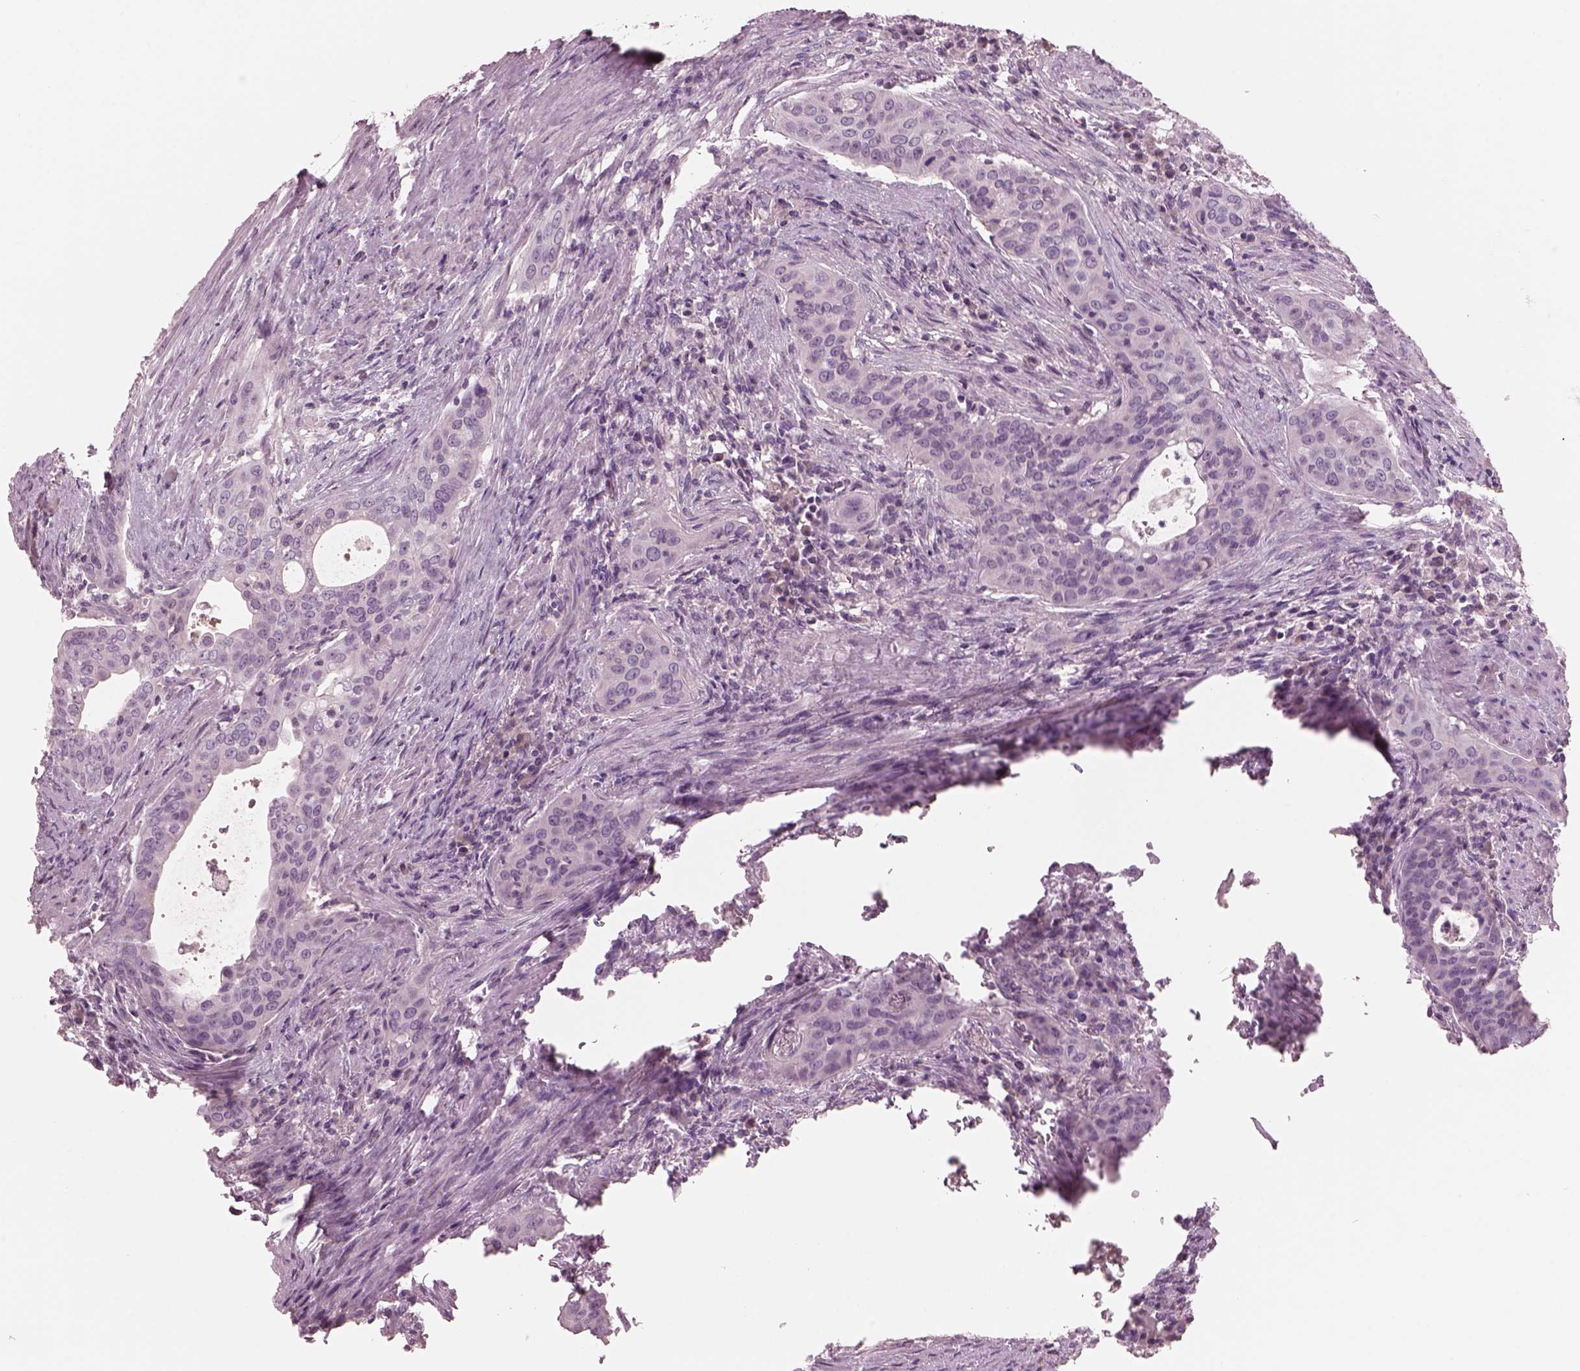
{"staining": {"intensity": "negative", "quantity": "none", "location": "none"}, "tissue": "urothelial cancer", "cell_type": "Tumor cells", "image_type": "cancer", "snomed": [{"axis": "morphology", "description": "Urothelial carcinoma, High grade"}, {"axis": "topography", "description": "Urinary bladder"}], "caption": "DAB immunohistochemical staining of urothelial cancer exhibits no significant expression in tumor cells.", "gene": "PACRG", "patient": {"sex": "male", "age": 82}}